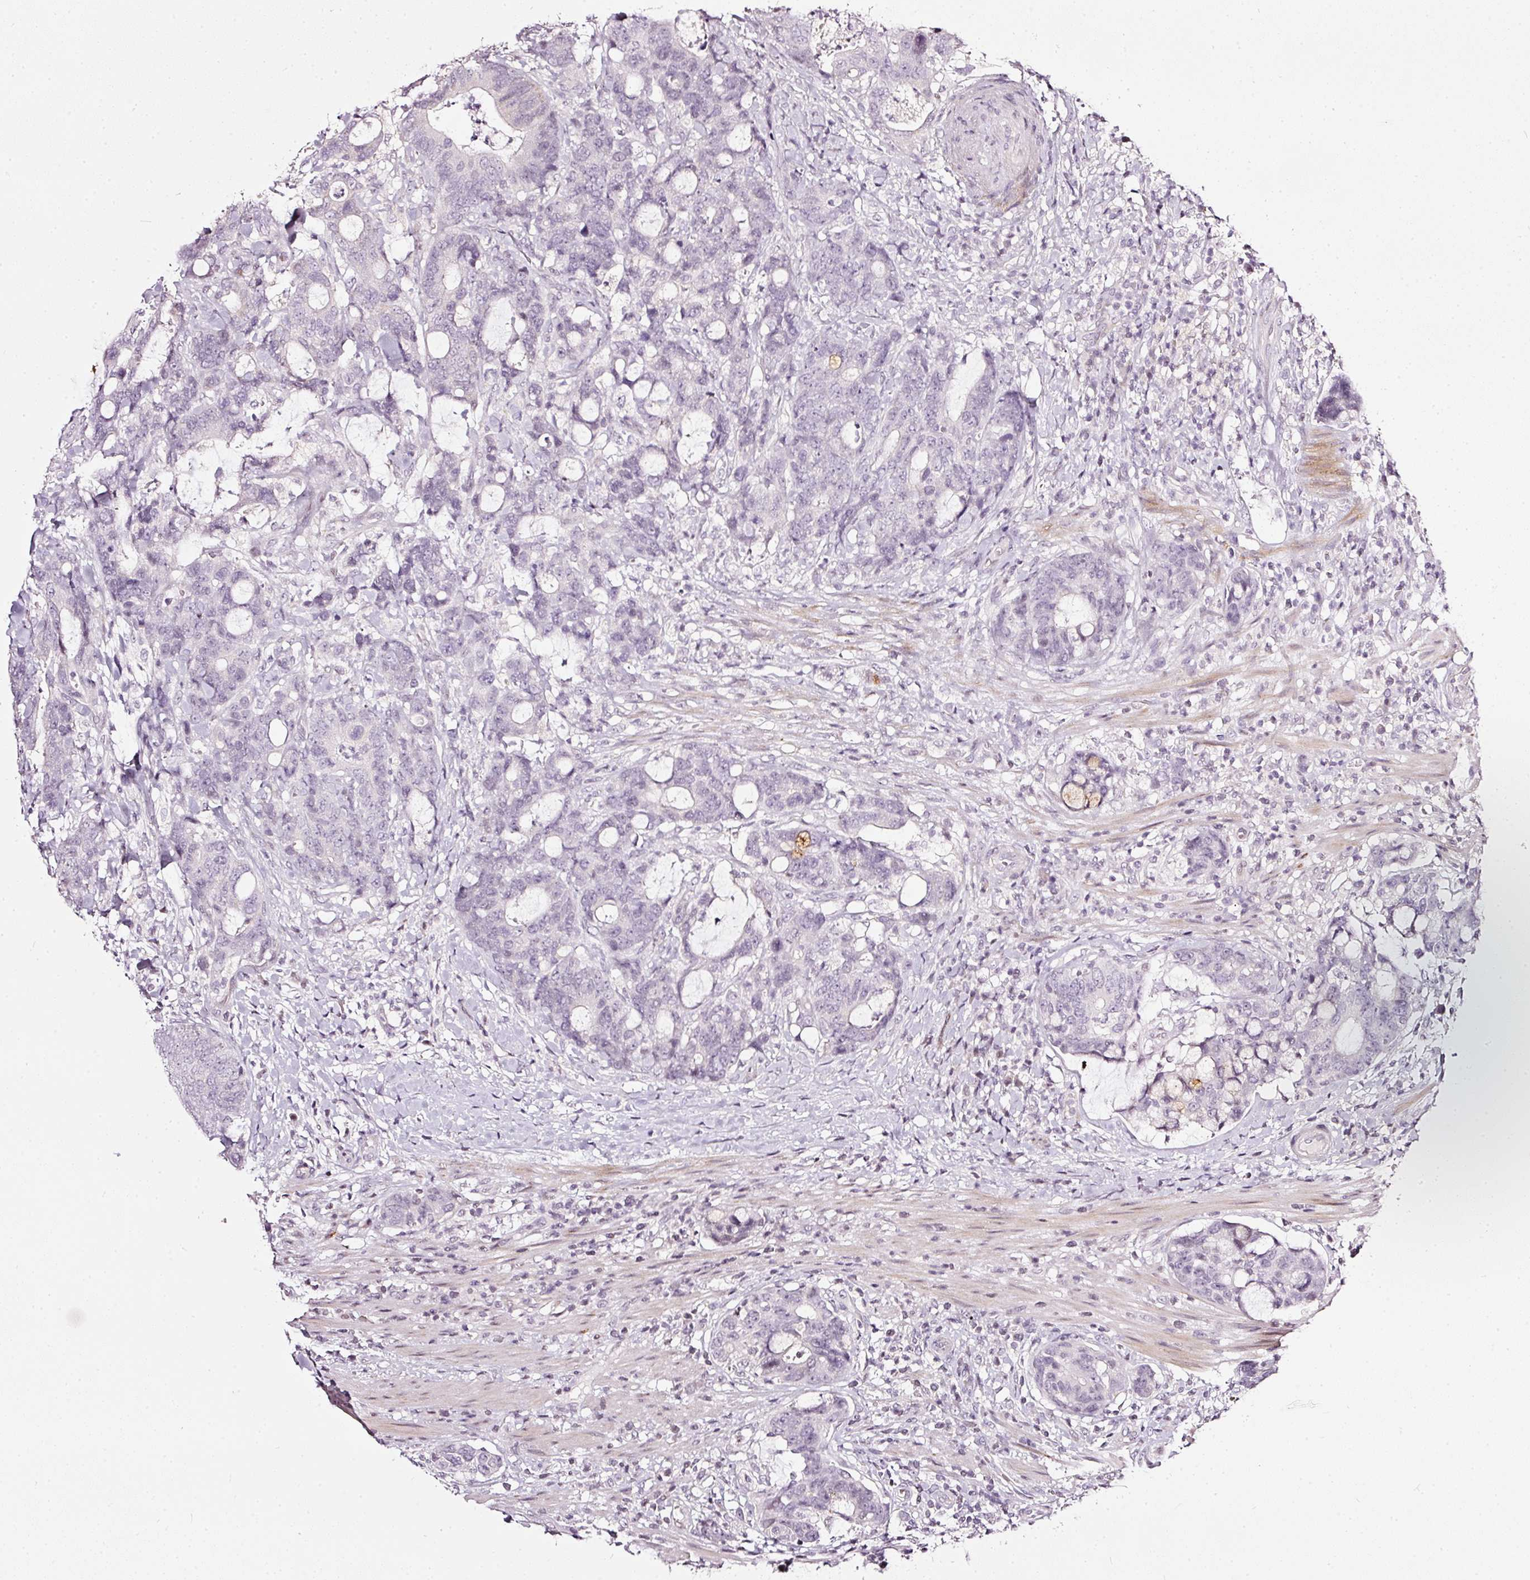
{"staining": {"intensity": "negative", "quantity": "none", "location": "none"}, "tissue": "colorectal cancer", "cell_type": "Tumor cells", "image_type": "cancer", "snomed": [{"axis": "morphology", "description": "Adenocarcinoma, NOS"}, {"axis": "topography", "description": "Colon"}], "caption": "Histopathology image shows no significant protein expression in tumor cells of colorectal adenocarcinoma.", "gene": "NRDE2", "patient": {"sex": "female", "age": 82}}